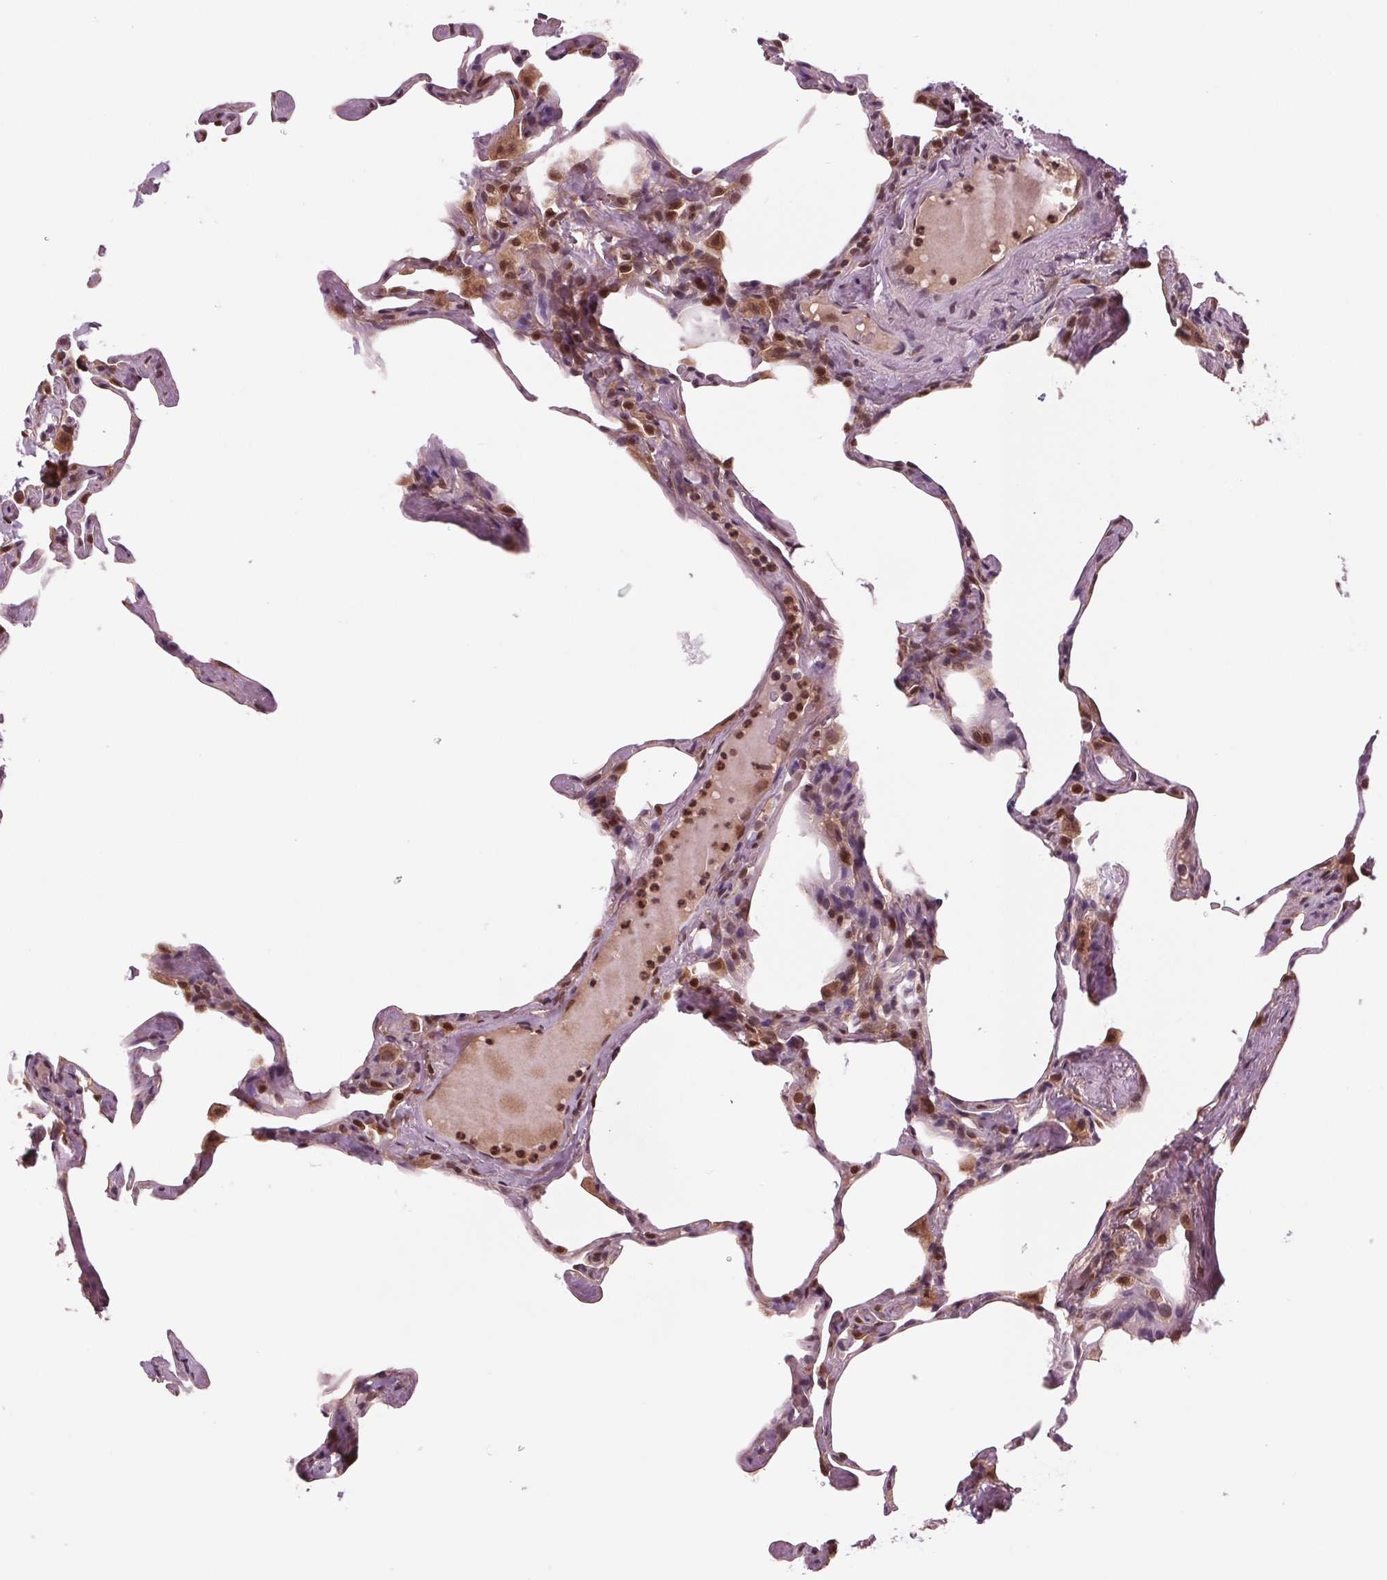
{"staining": {"intensity": "moderate", "quantity": "25%-75%", "location": "cytoplasmic/membranous"}, "tissue": "lung", "cell_type": "Alveolar cells", "image_type": "normal", "snomed": [{"axis": "morphology", "description": "Normal tissue, NOS"}, {"axis": "topography", "description": "Lung"}], "caption": "The micrograph exhibits immunohistochemical staining of normal lung. There is moderate cytoplasmic/membranous positivity is present in approximately 25%-75% of alveolar cells. The protein of interest is shown in brown color, while the nuclei are stained blue.", "gene": "STAT3", "patient": {"sex": "male", "age": 65}}